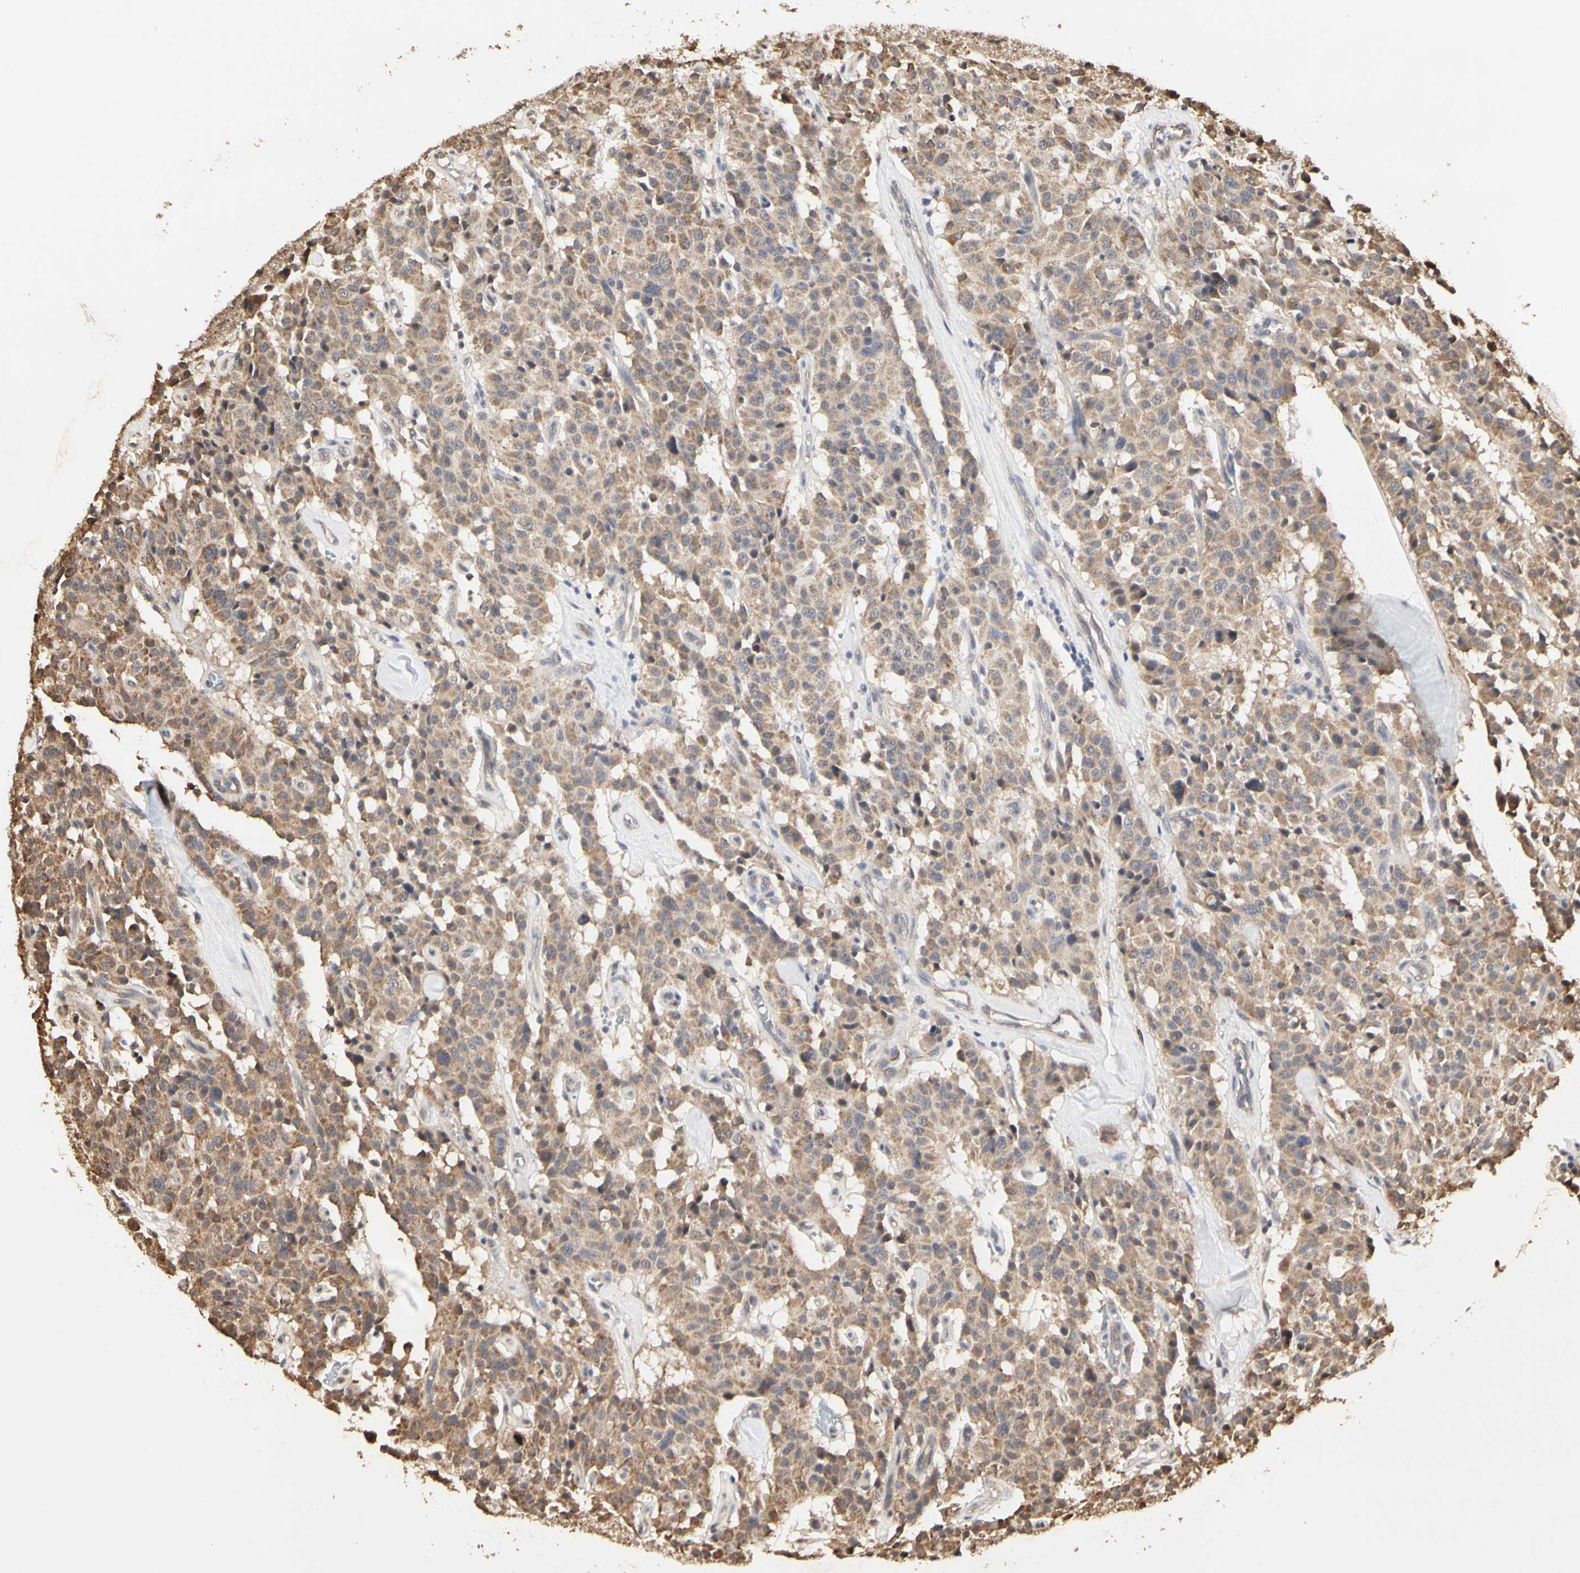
{"staining": {"intensity": "moderate", "quantity": ">75%", "location": "cytoplasmic/membranous"}, "tissue": "carcinoid", "cell_type": "Tumor cells", "image_type": "cancer", "snomed": [{"axis": "morphology", "description": "Carcinoid, malignant, NOS"}, {"axis": "topography", "description": "Lung"}], "caption": "A brown stain highlights moderate cytoplasmic/membranous staining of a protein in carcinoid (malignant) tumor cells.", "gene": "TAOK1", "patient": {"sex": "male", "age": 30}}